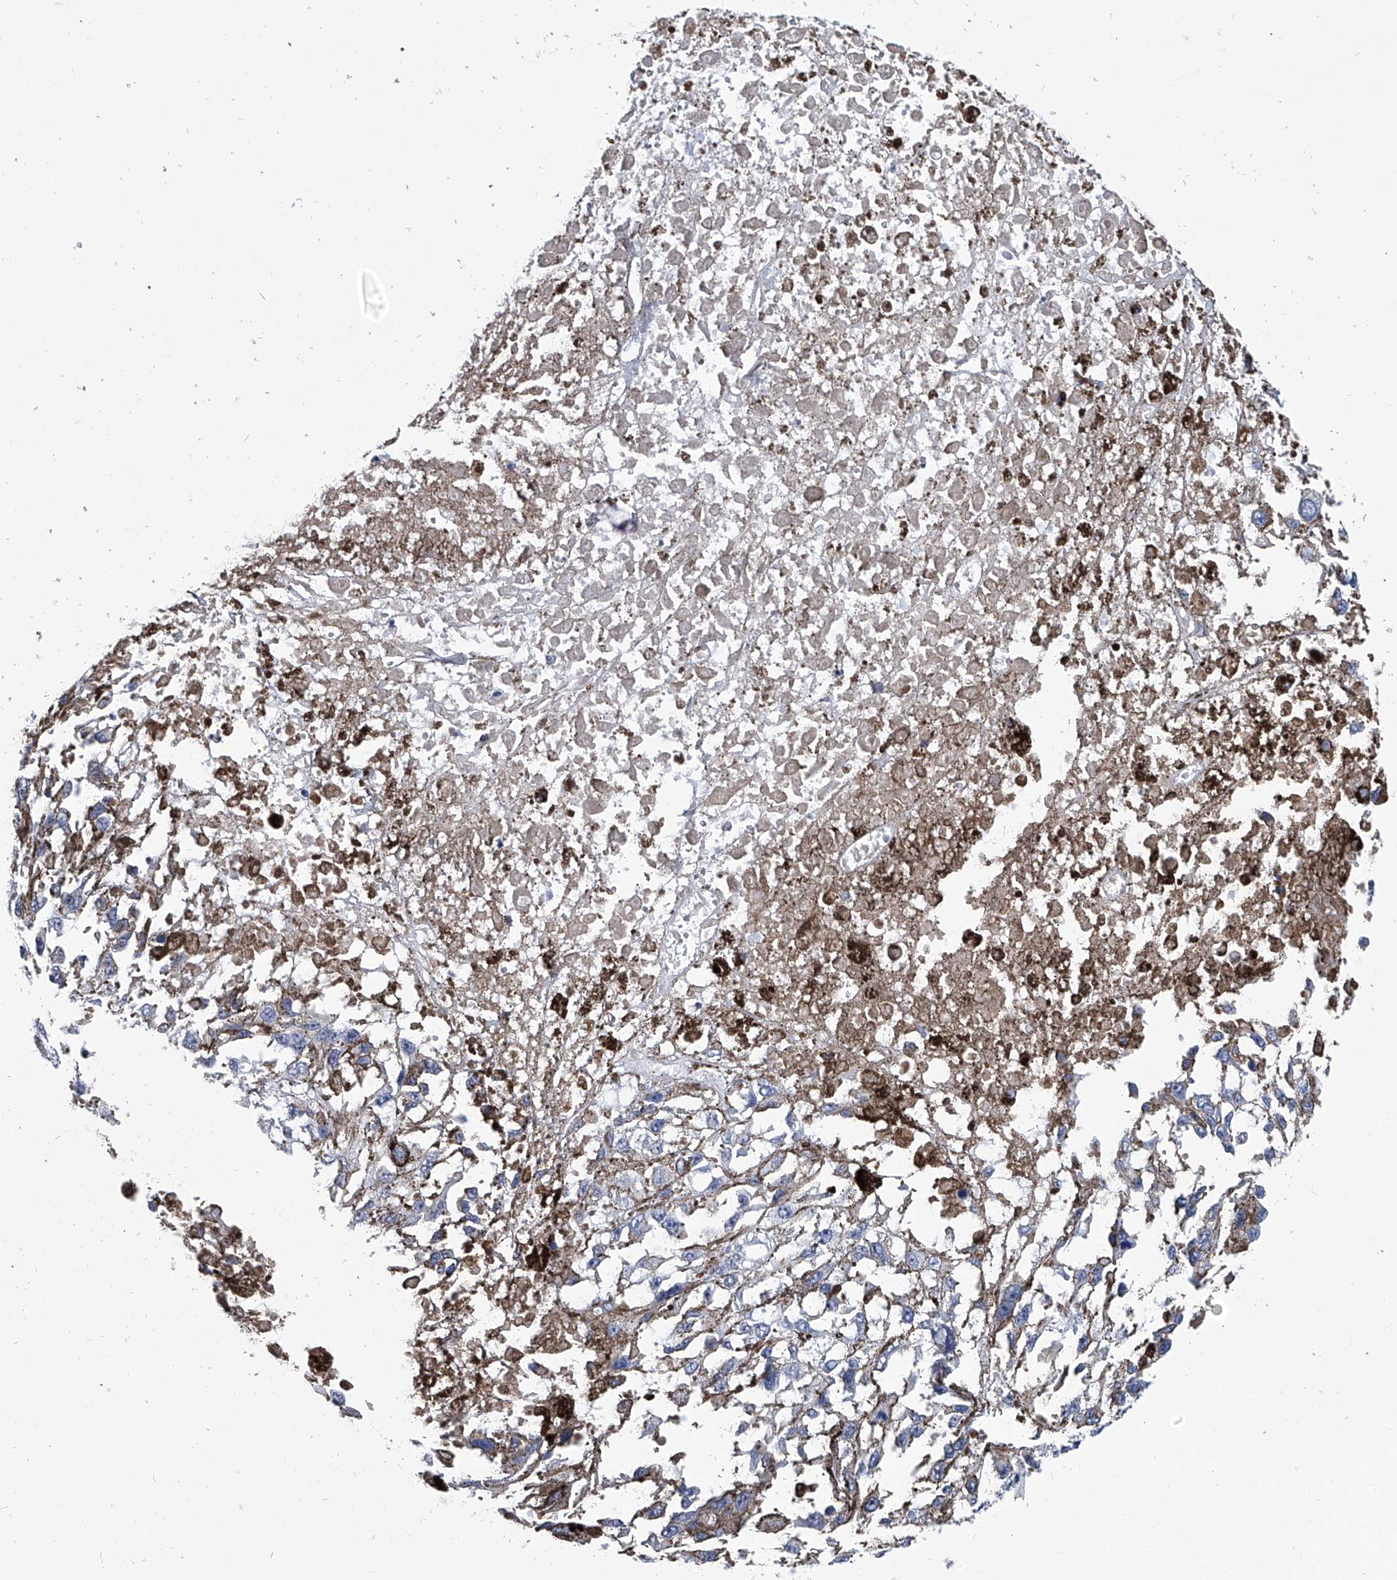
{"staining": {"intensity": "negative", "quantity": "none", "location": "none"}, "tissue": "melanoma", "cell_type": "Tumor cells", "image_type": "cancer", "snomed": [{"axis": "morphology", "description": "Malignant melanoma, Metastatic site"}, {"axis": "topography", "description": "Lymph node"}], "caption": "Human malignant melanoma (metastatic site) stained for a protein using immunohistochemistry (IHC) shows no positivity in tumor cells.", "gene": "PDXK", "patient": {"sex": "male", "age": 59}}